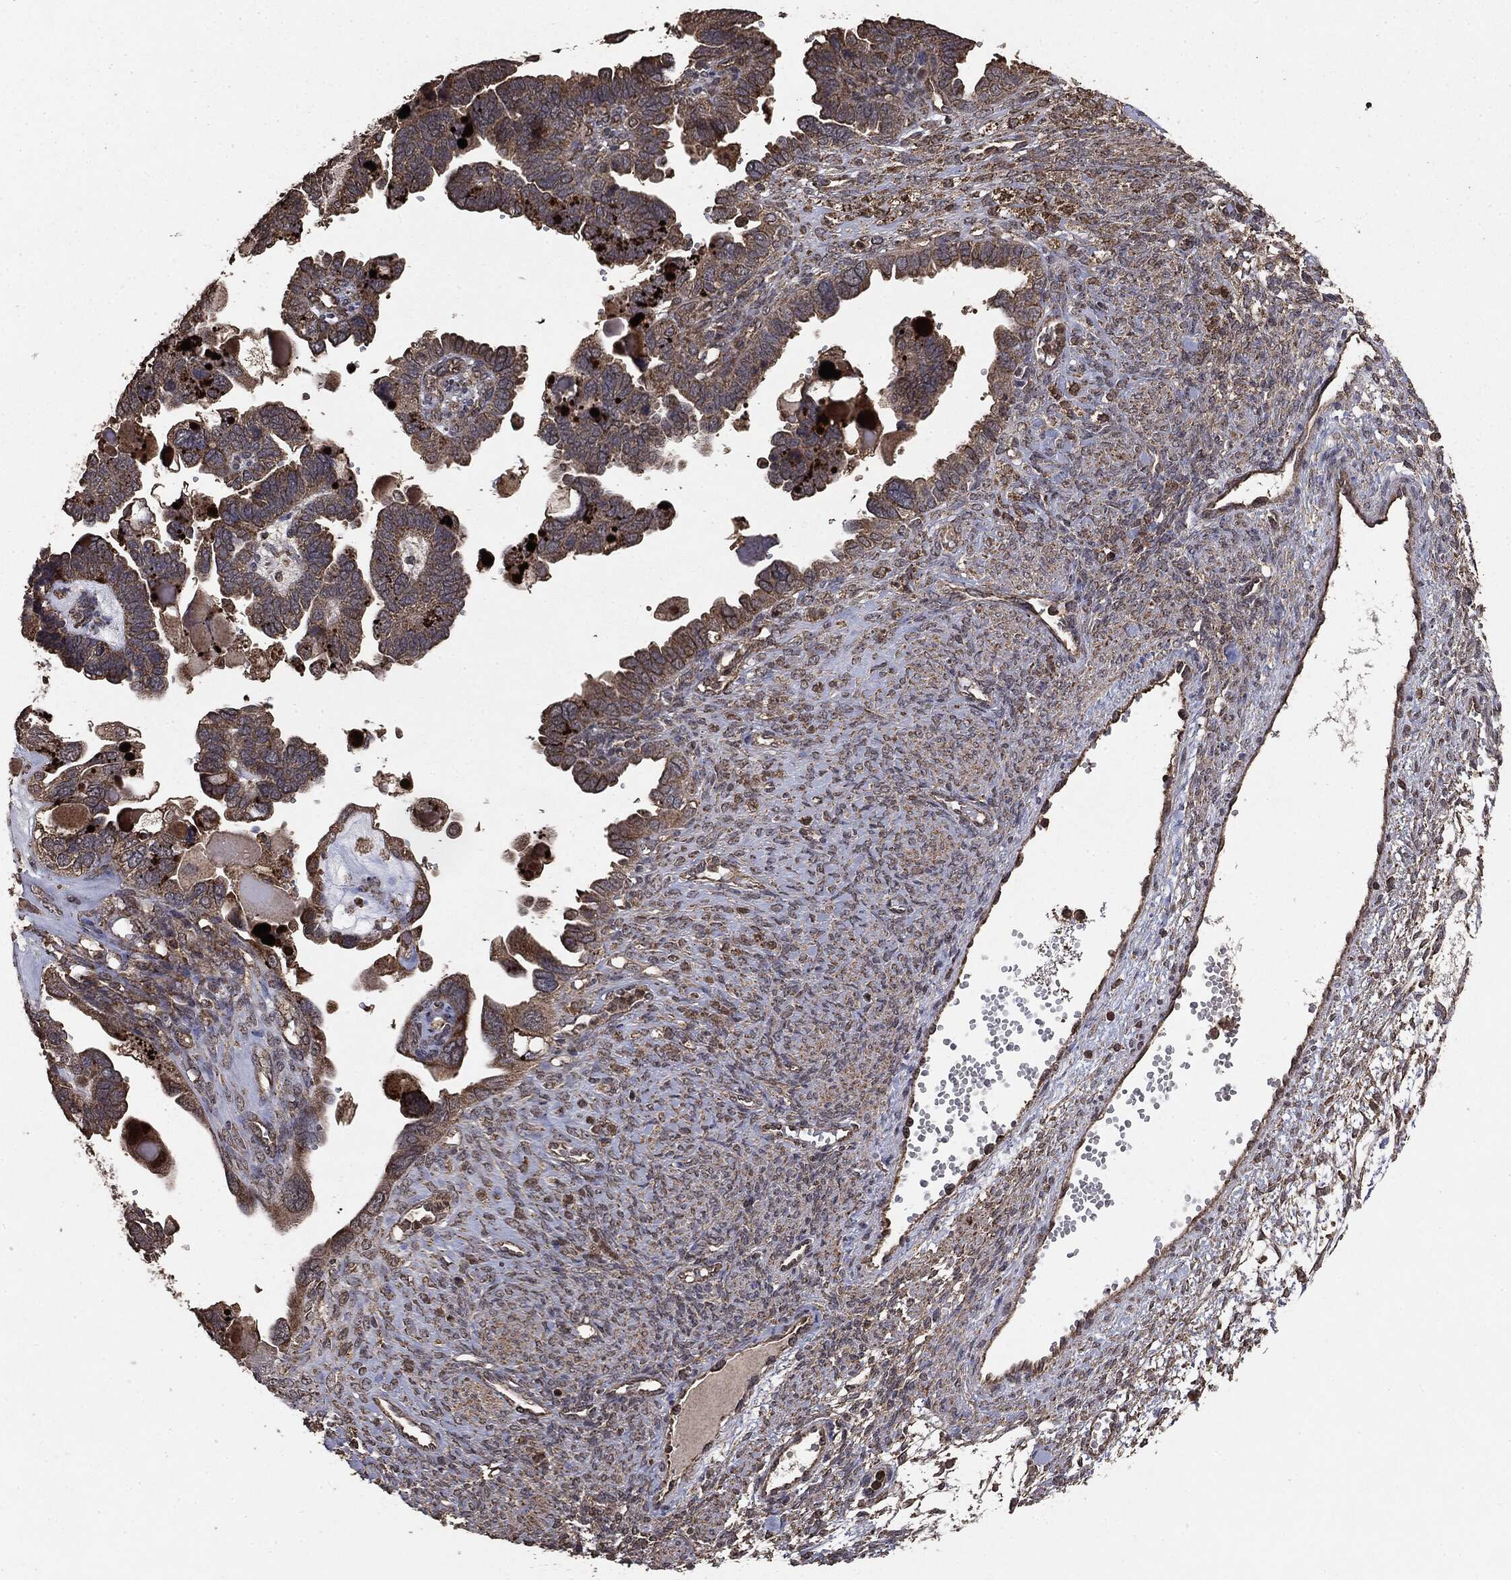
{"staining": {"intensity": "moderate", "quantity": ">75%", "location": "cytoplasmic/membranous"}, "tissue": "ovarian cancer", "cell_type": "Tumor cells", "image_type": "cancer", "snomed": [{"axis": "morphology", "description": "Cystadenocarcinoma, serous, NOS"}, {"axis": "topography", "description": "Ovary"}], "caption": "Ovarian serous cystadenocarcinoma stained with a protein marker displays moderate staining in tumor cells.", "gene": "MTOR", "patient": {"sex": "female", "age": 51}}